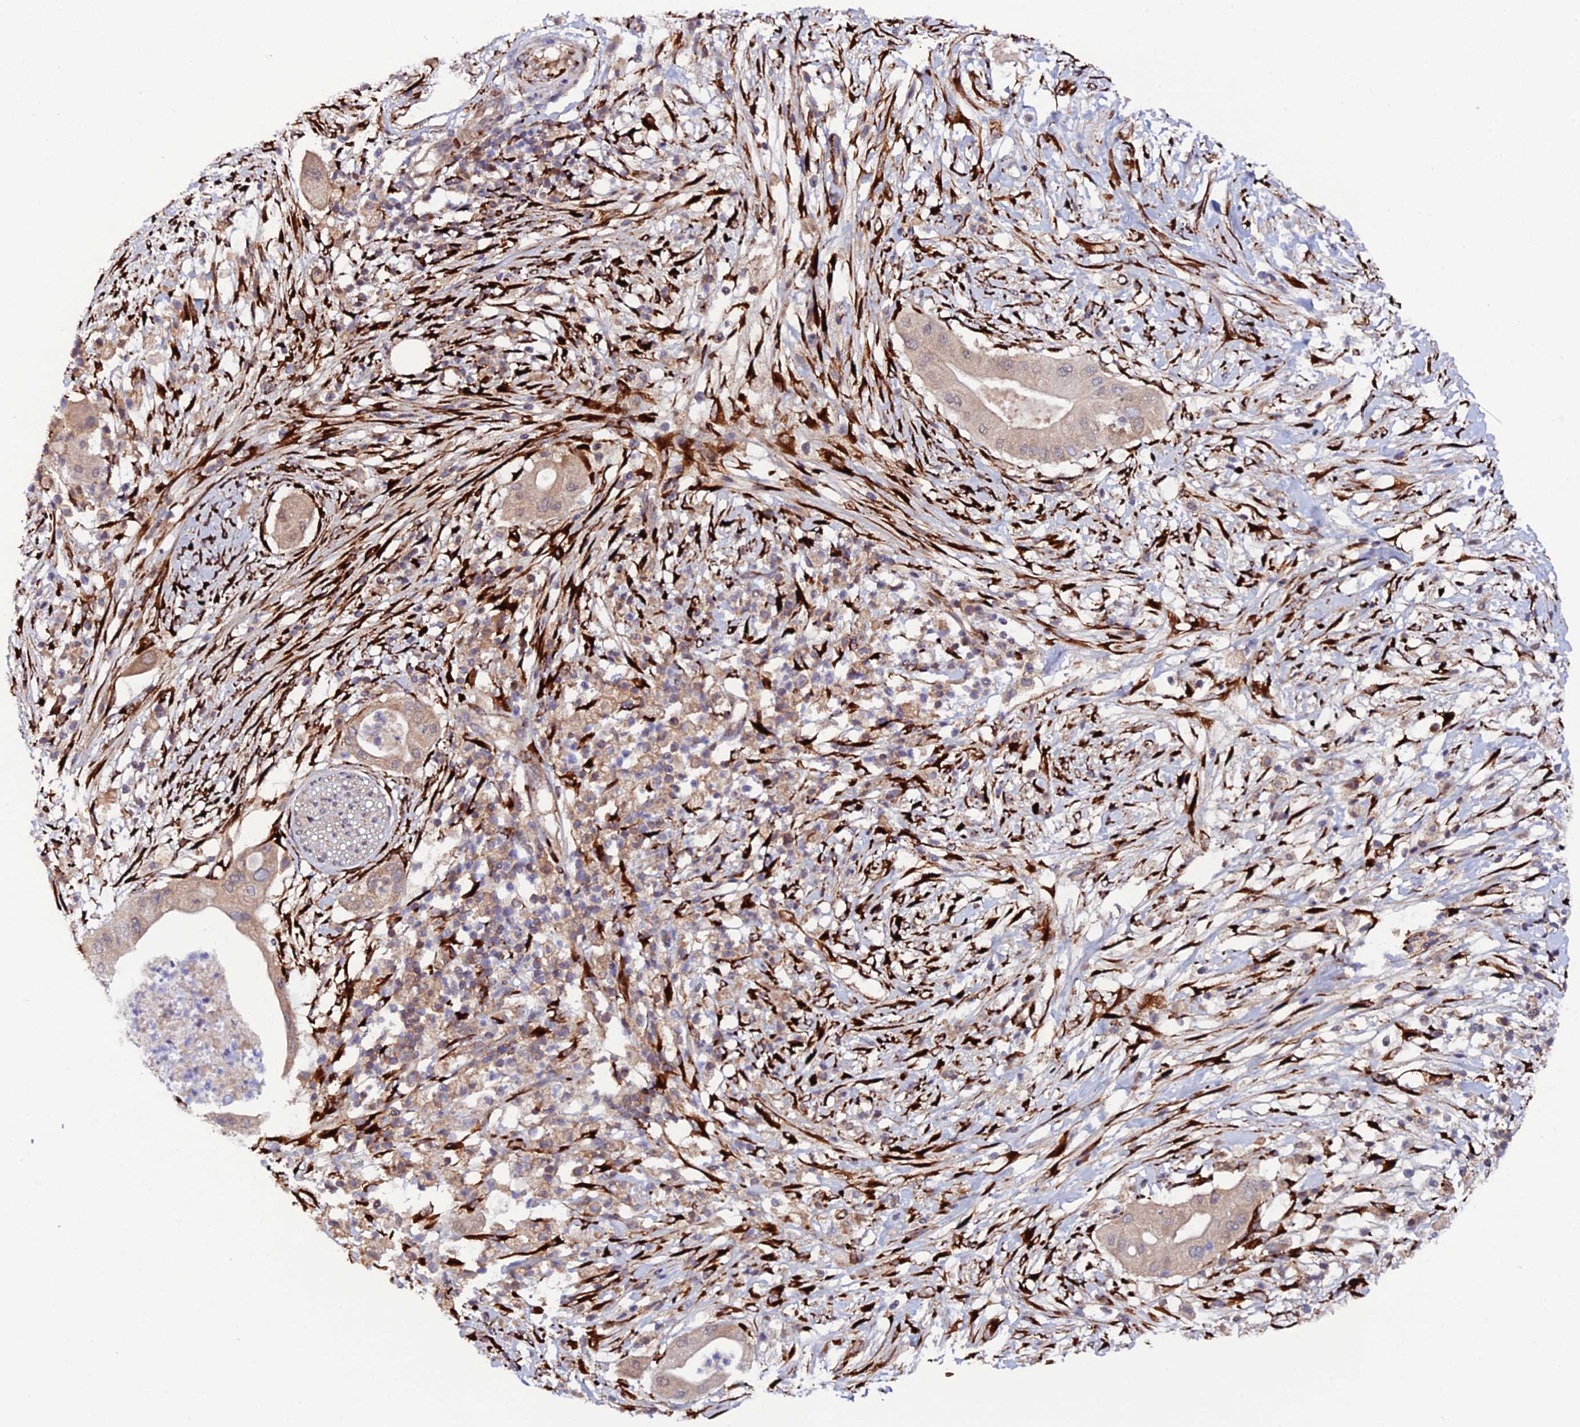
{"staining": {"intensity": "weak", "quantity": ">75%", "location": "cytoplasmic/membranous"}, "tissue": "pancreatic cancer", "cell_type": "Tumor cells", "image_type": "cancer", "snomed": [{"axis": "morphology", "description": "Adenocarcinoma, NOS"}, {"axis": "topography", "description": "Pancreas"}], "caption": "Brown immunohistochemical staining in human pancreatic cancer (adenocarcinoma) displays weak cytoplasmic/membranous expression in about >75% of tumor cells.", "gene": "P3H3", "patient": {"sex": "male", "age": 68}}